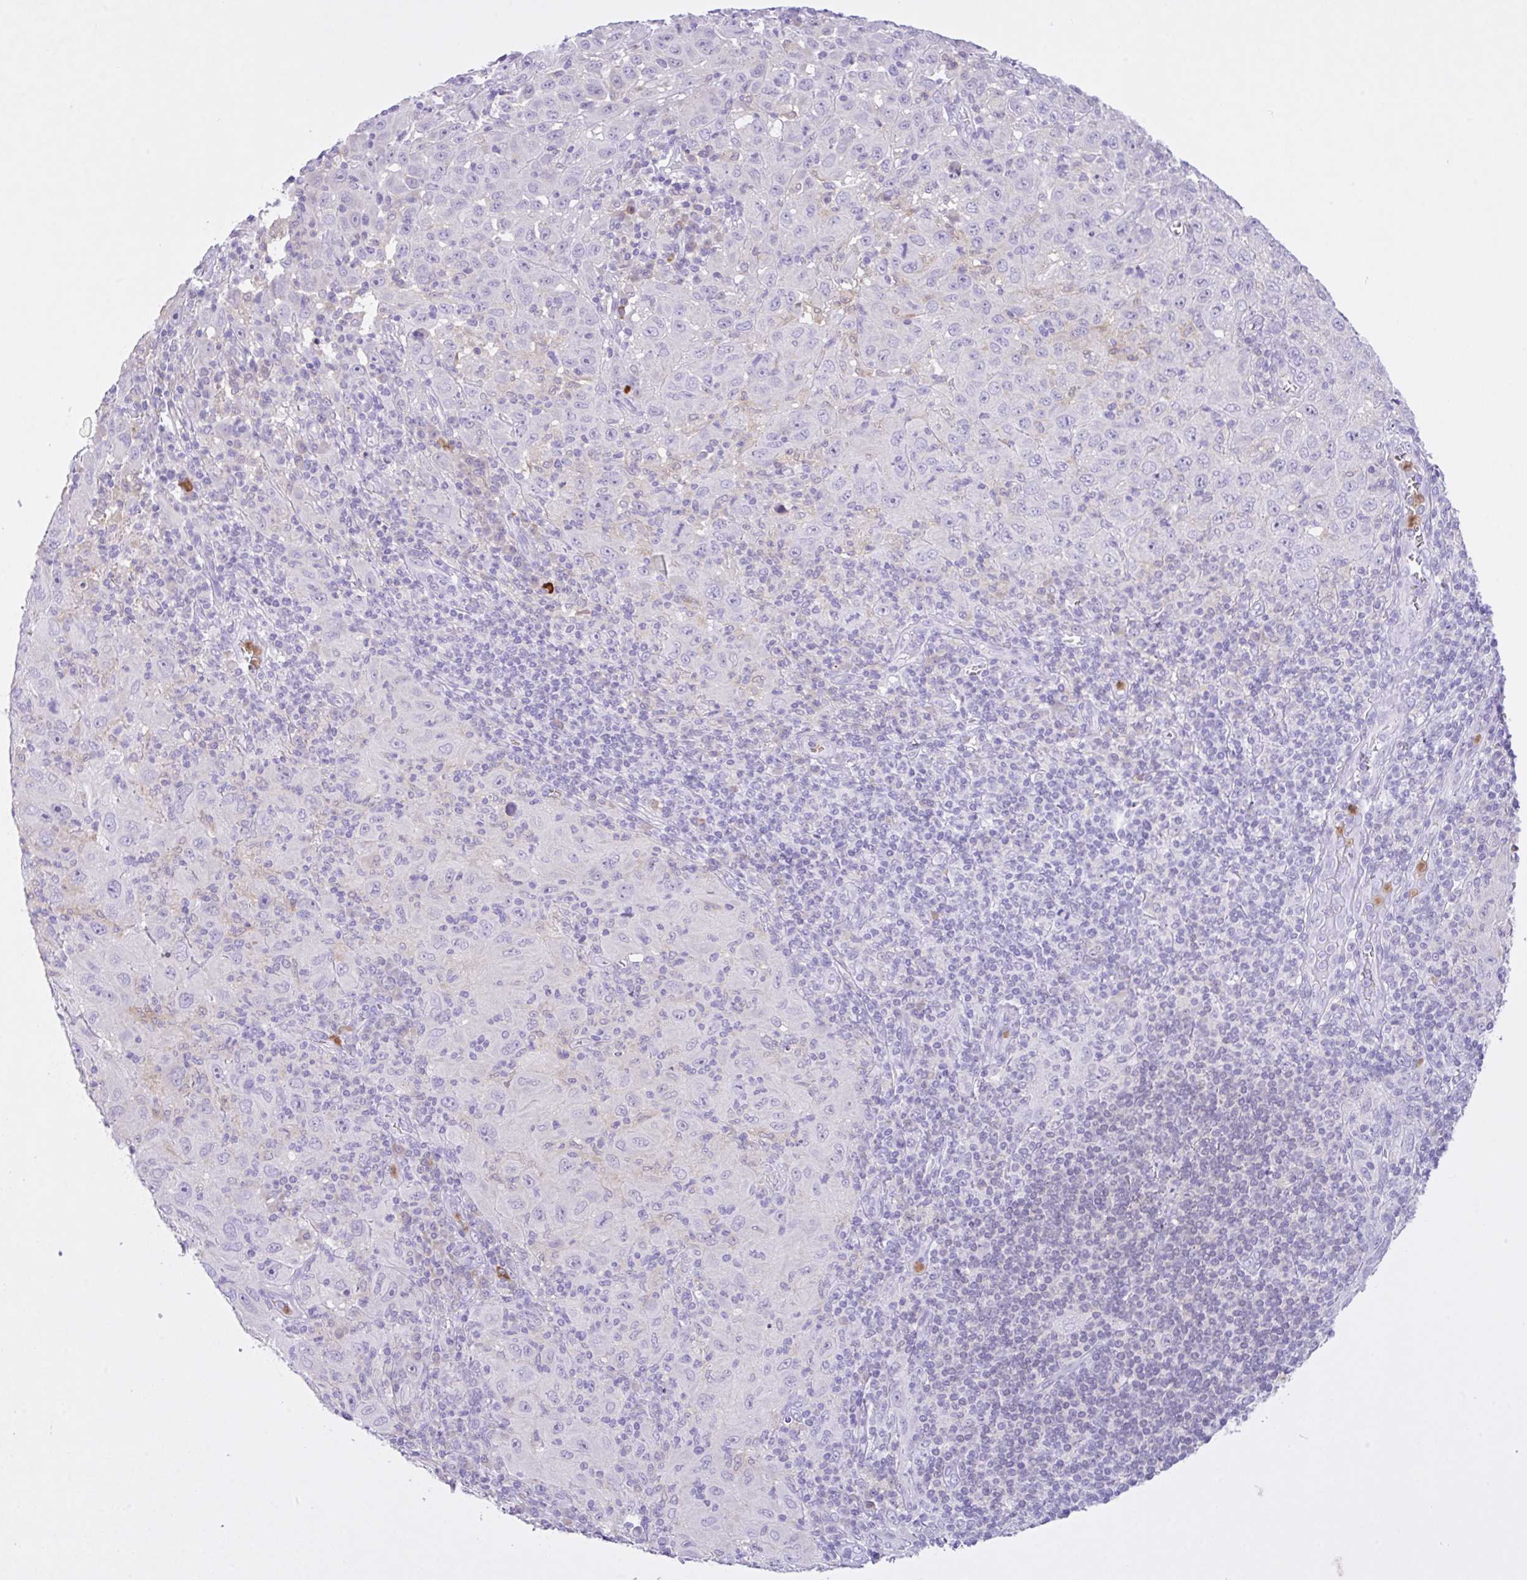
{"staining": {"intensity": "negative", "quantity": "none", "location": "none"}, "tissue": "melanoma", "cell_type": "Tumor cells", "image_type": "cancer", "snomed": [{"axis": "morphology", "description": "Malignant melanoma, NOS"}, {"axis": "topography", "description": "Skin"}], "caption": "Protein analysis of melanoma demonstrates no significant expression in tumor cells.", "gene": "NCF1", "patient": {"sex": "female", "age": 91}}